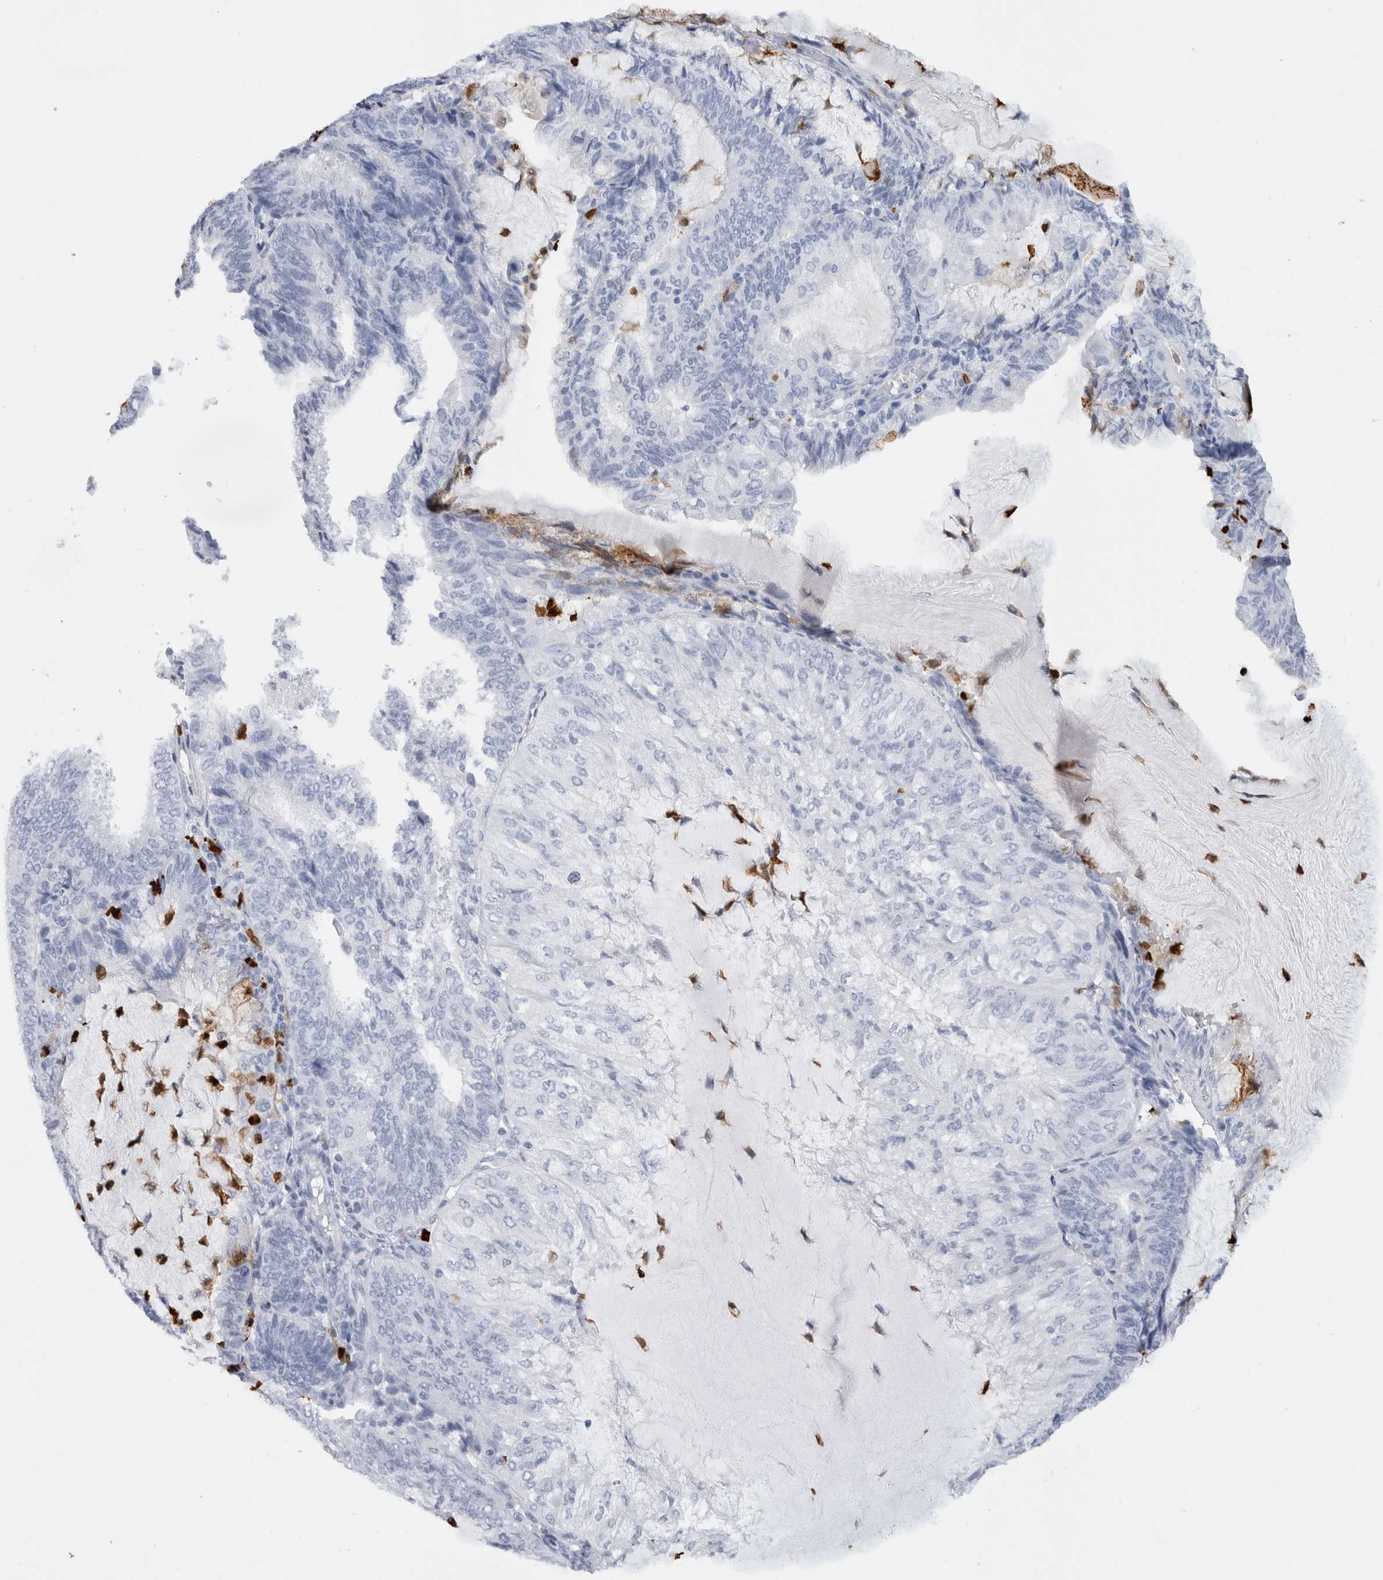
{"staining": {"intensity": "negative", "quantity": "none", "location": "none"}, "tissue": "endometrial cancer", "cell_type": "Tumor cells", "image_type": "cancer", "snomed": [{"axis": "morphology", "description": "Adenocarcinoma, NOS"}, {"axis": "topography", "description": "Endometrium"}], "caption": "Immunohistochemistry (IHC) histopathology image of human endometrial cancer stained for a protein (brown), which reveals no expression in tumor cells. Nuclei are stained in blue.", "gene": "S100A8", "patient": {"sex": "female", "age": 81}}